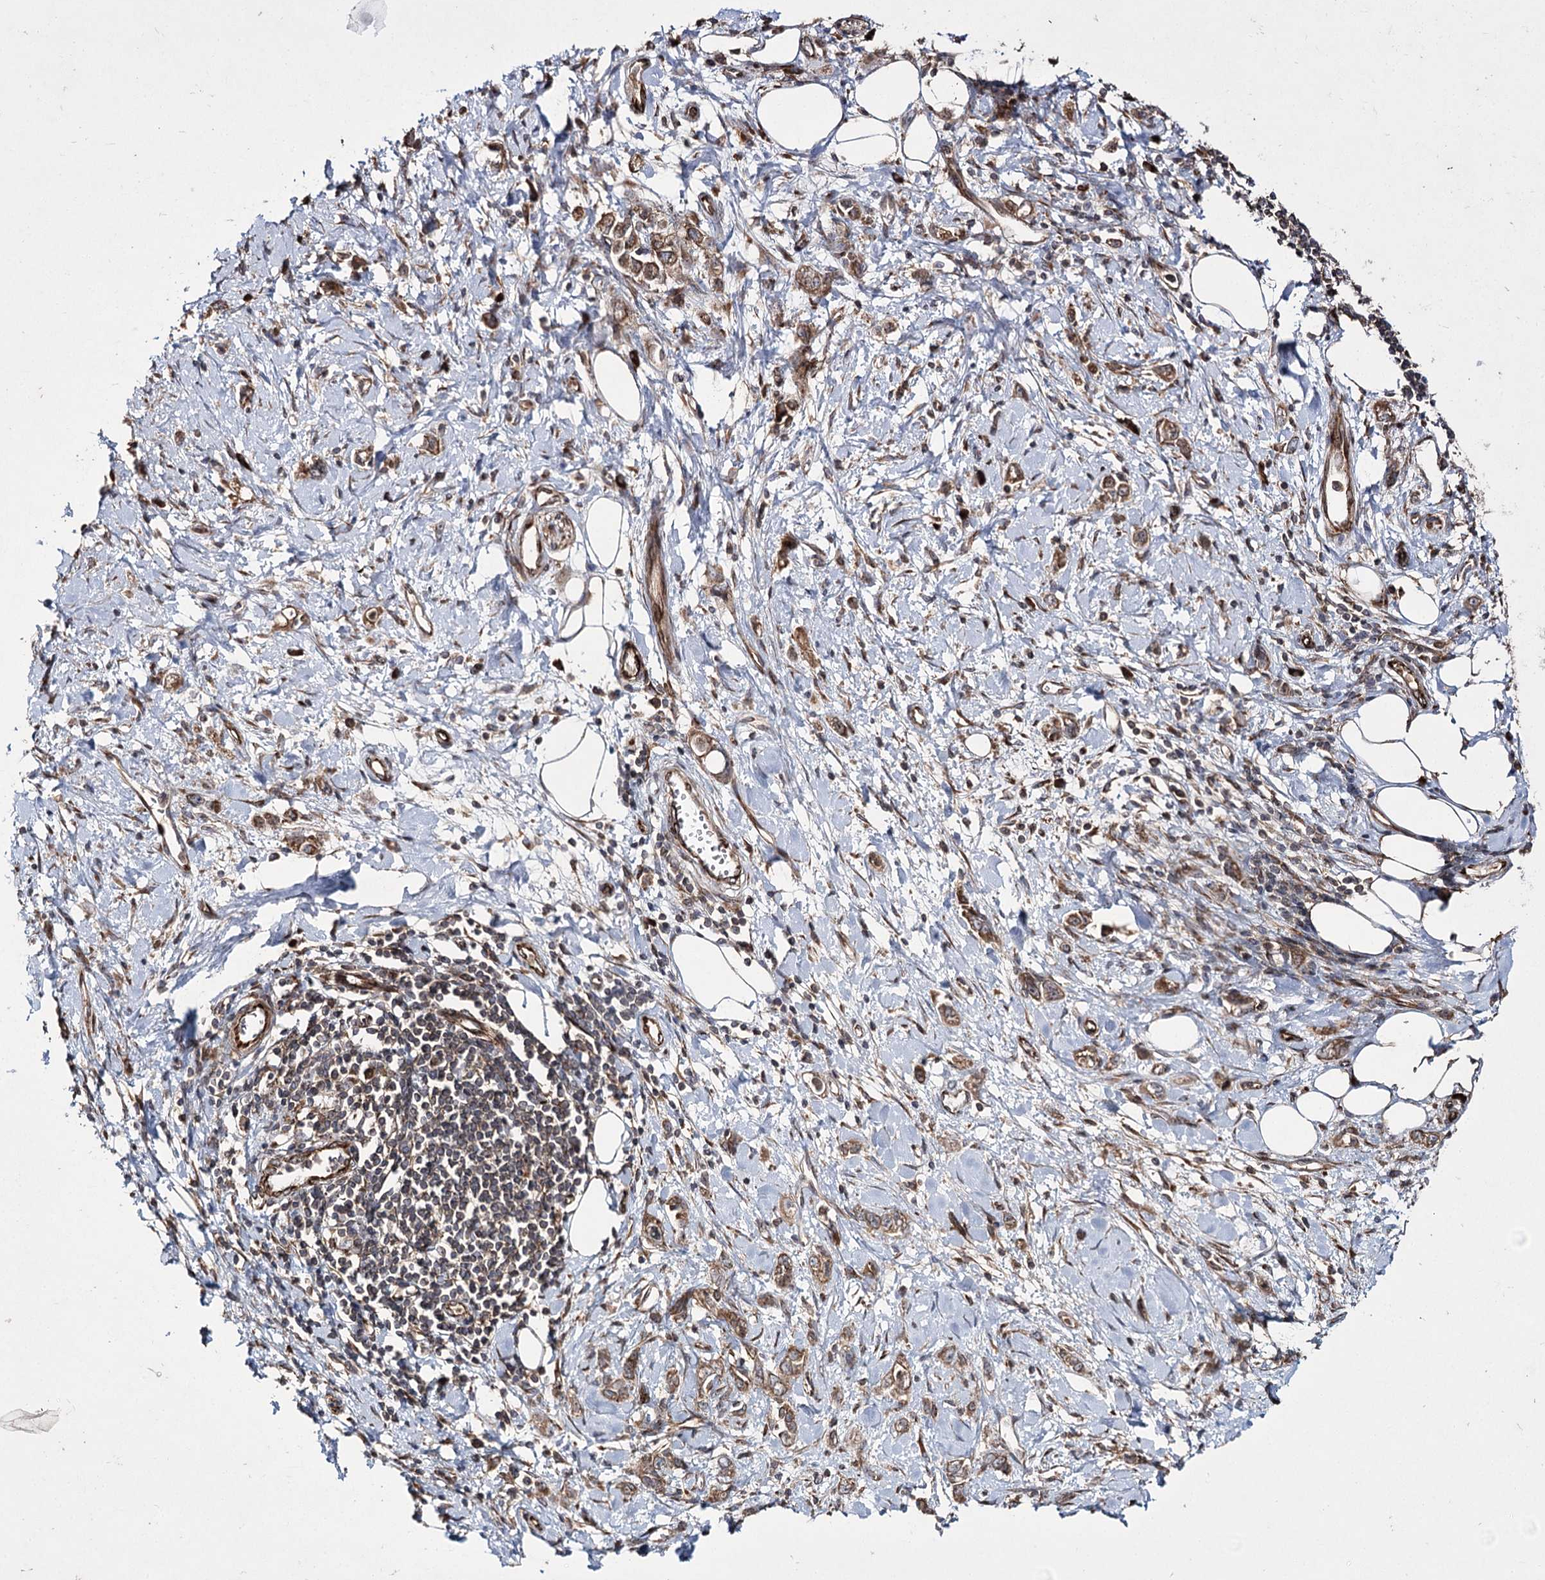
{"staining": {"intensity": "moderate", "quantity": ">75%", "location": "cytoplasmic/membranous"}, "tissue": "stomach cancer", "cell_type": "Tumor cells", "image_type": "cancer", "snomed": [{"axis": "morphology", "description": "Adenocarcinoma, NOS"}, {"axis": "topography", "description": "Stomach"}], "caption": "A brown stain shows moderate cytoplasmic/membranous staining of a protein in human stomach cancer (adenocarcinoma) tumor cells.", "gene": "HECTD2", "patient": {"sex": "female", "age": 76}}